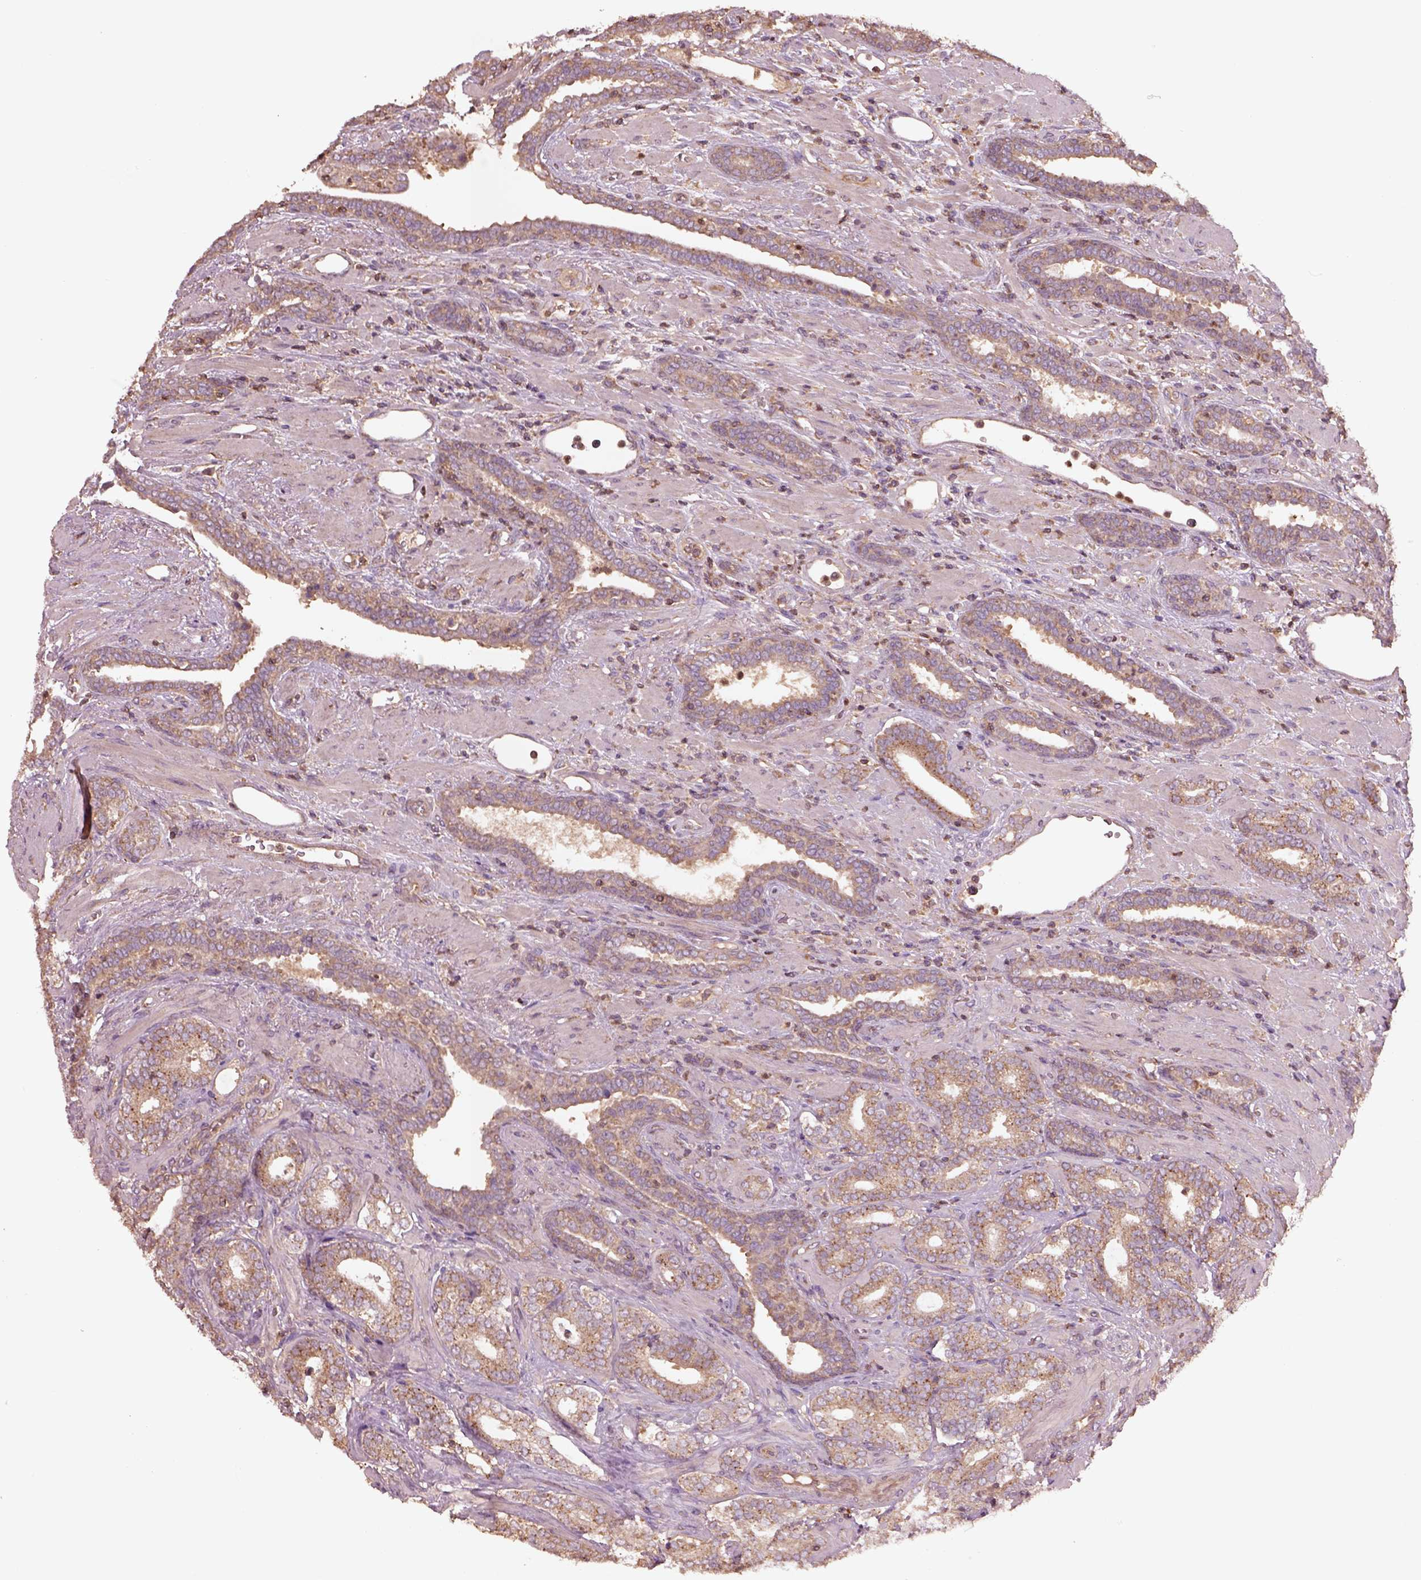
{"staining": {"intensity": "weak", "quantity": "25%-75%", "location": "cytoplasmic/membranous"}, "tissue": "prostate cancer", "cell_type": "Tumor cells", "image_type": "cancer", "snomed": [{"axis": "morphology", "description": "Adenocarcinoma, Low grade"}, {"axis": "topography", "description": "Prostate"}], "caption": "Immunohistochemical staining of prostate cancer (adenocarcinoma (low-grade)) exhibits weak cytoplasmic/membranous protein staining in about 25%-75% of tumor cells.", "gene": "TRADD", "patient": {"sex": "male", "age": 61}}